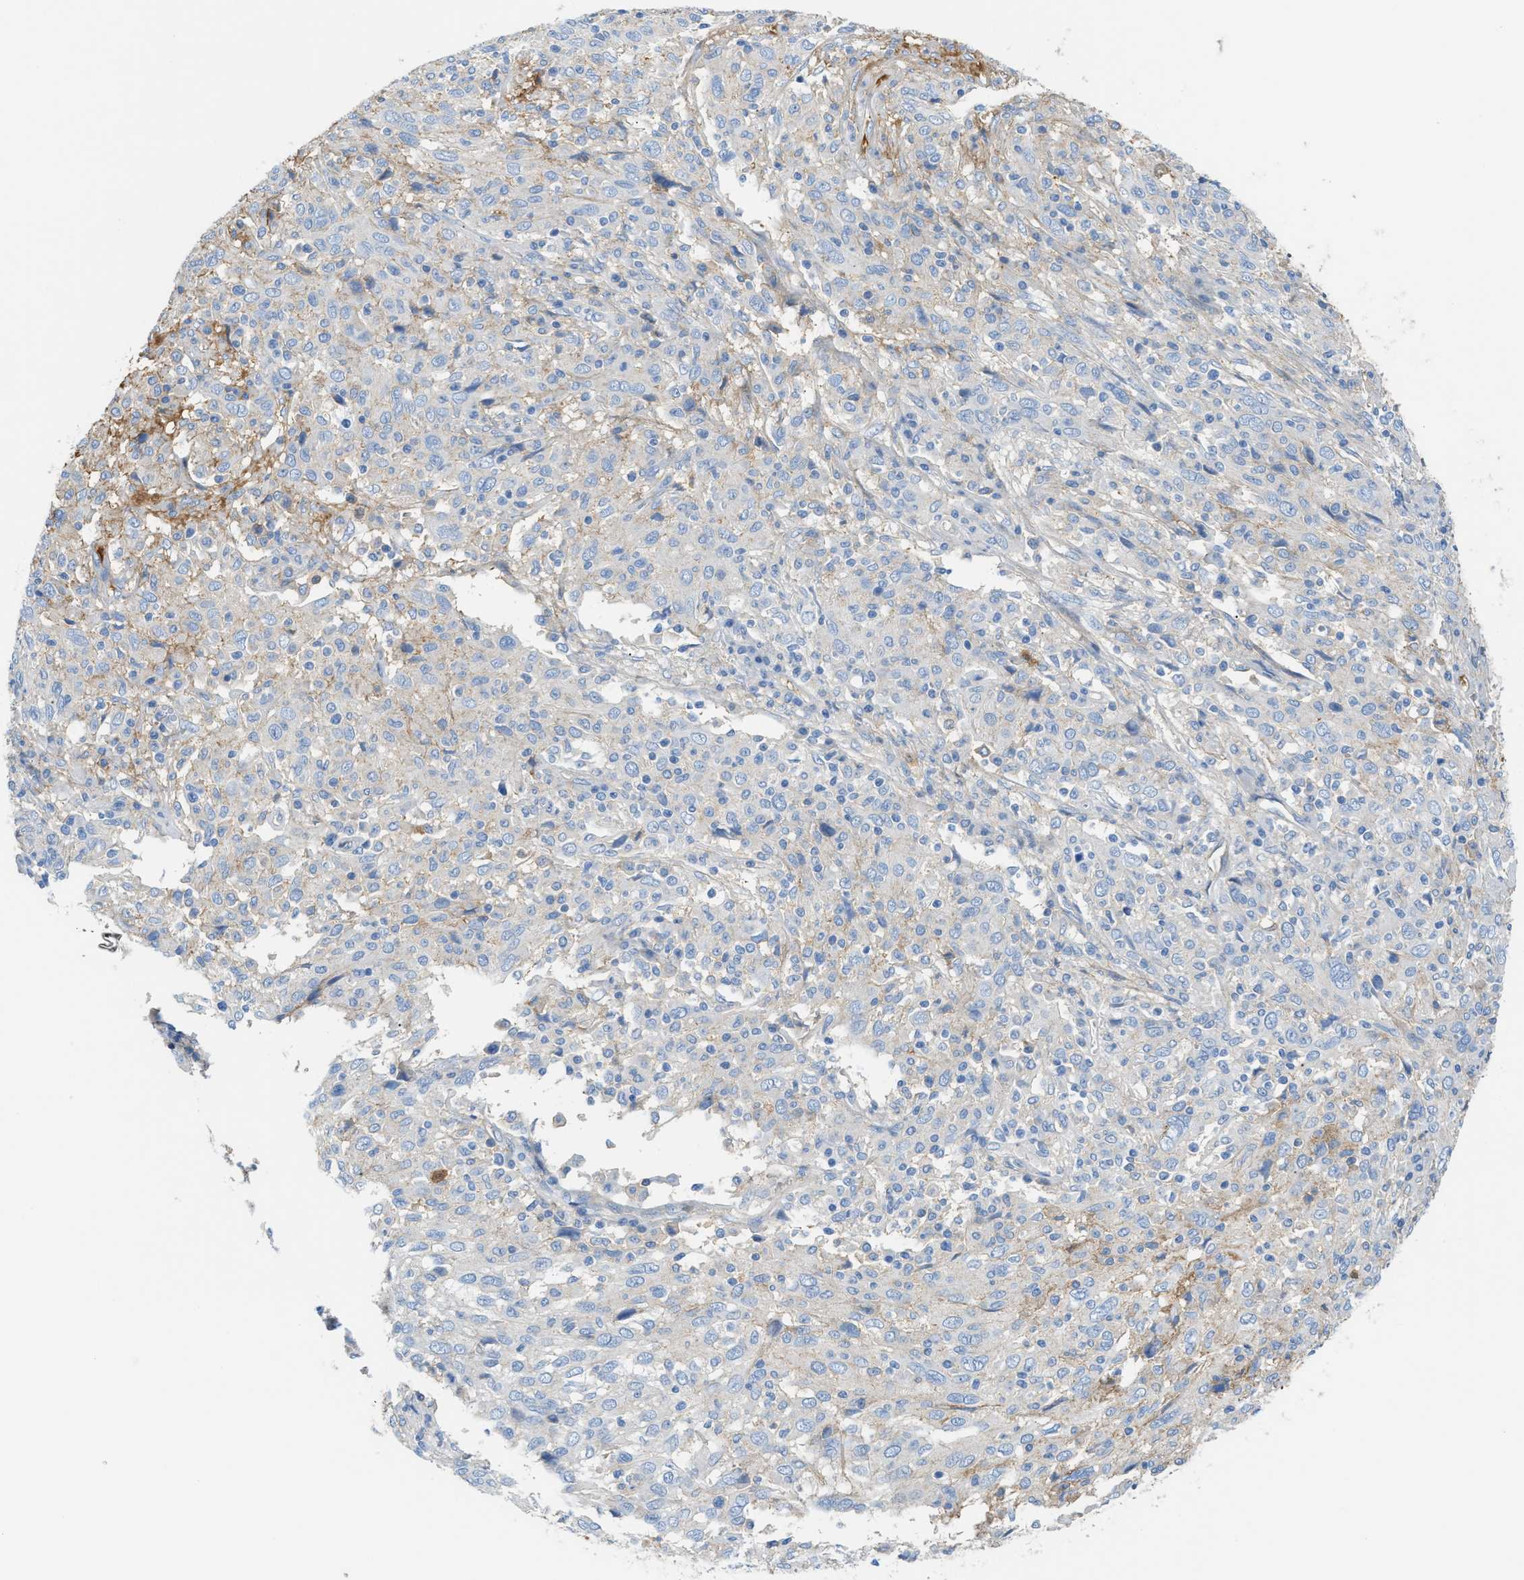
{"staining": {"intensity": "negative", "quantity": "none", "location": "none"}, "tissue": "cervical cancer", "cell_type": "Tumor cells", "image_type": "cancer", "snomed": [{"axis": "morphology", "description": "Squamous cell carcinoma, NOS"}, {"axis": "topography", "description": "Cervix"}], "caption": "DAB (3,3'-diaminobenzidine) immunohistochemical staining of cervical cancer (squamous cell carcinoma) reveals no significant positivity in tumor cells.", "gene": "CFI", "patient": {"sex": "female", "age": 46}}